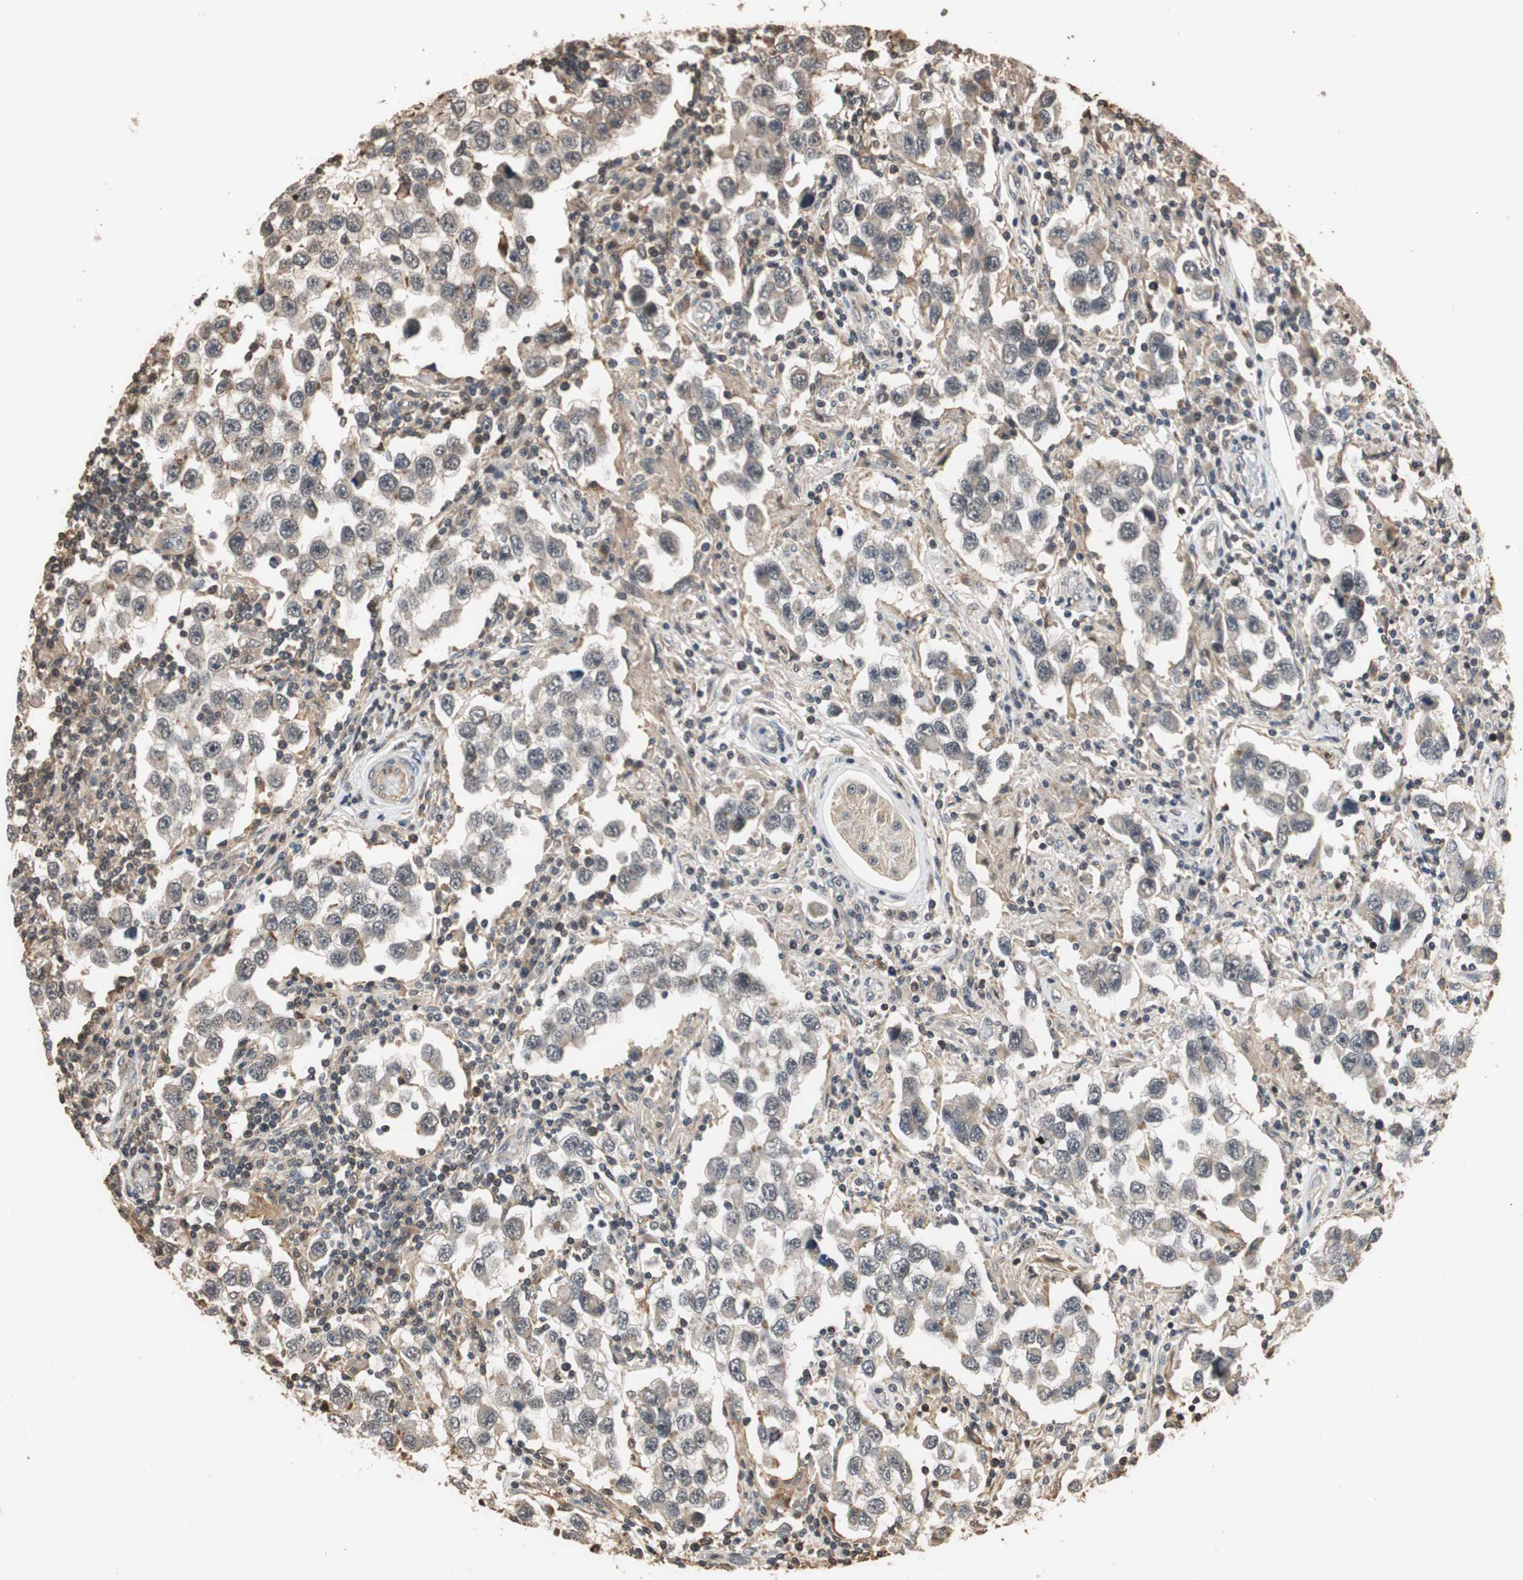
{"staining": {"intensity": "weak", "quantity": ">75%", "location": "cytoplasmic/membranous"}, "tissue": "testis cancer", "cell_type": "Tumor cells", "image_type": "cancer", "snomed": [{"axis": "morphology", "description": "Carcinoma, Embryonal, NOS"}, {"axis": "topography", "description": "Testis"}], "caption": "A micrograph of human embryonal carcinoma (testis) stained for a protein displays weak cytoplasmic/membranous brown staining in tumor cells. The protein of interest is shown in brown color, while the nuclei are stained blue.", "gene": "CDC5L", "patient": {"sex": "male", "age": 21}}